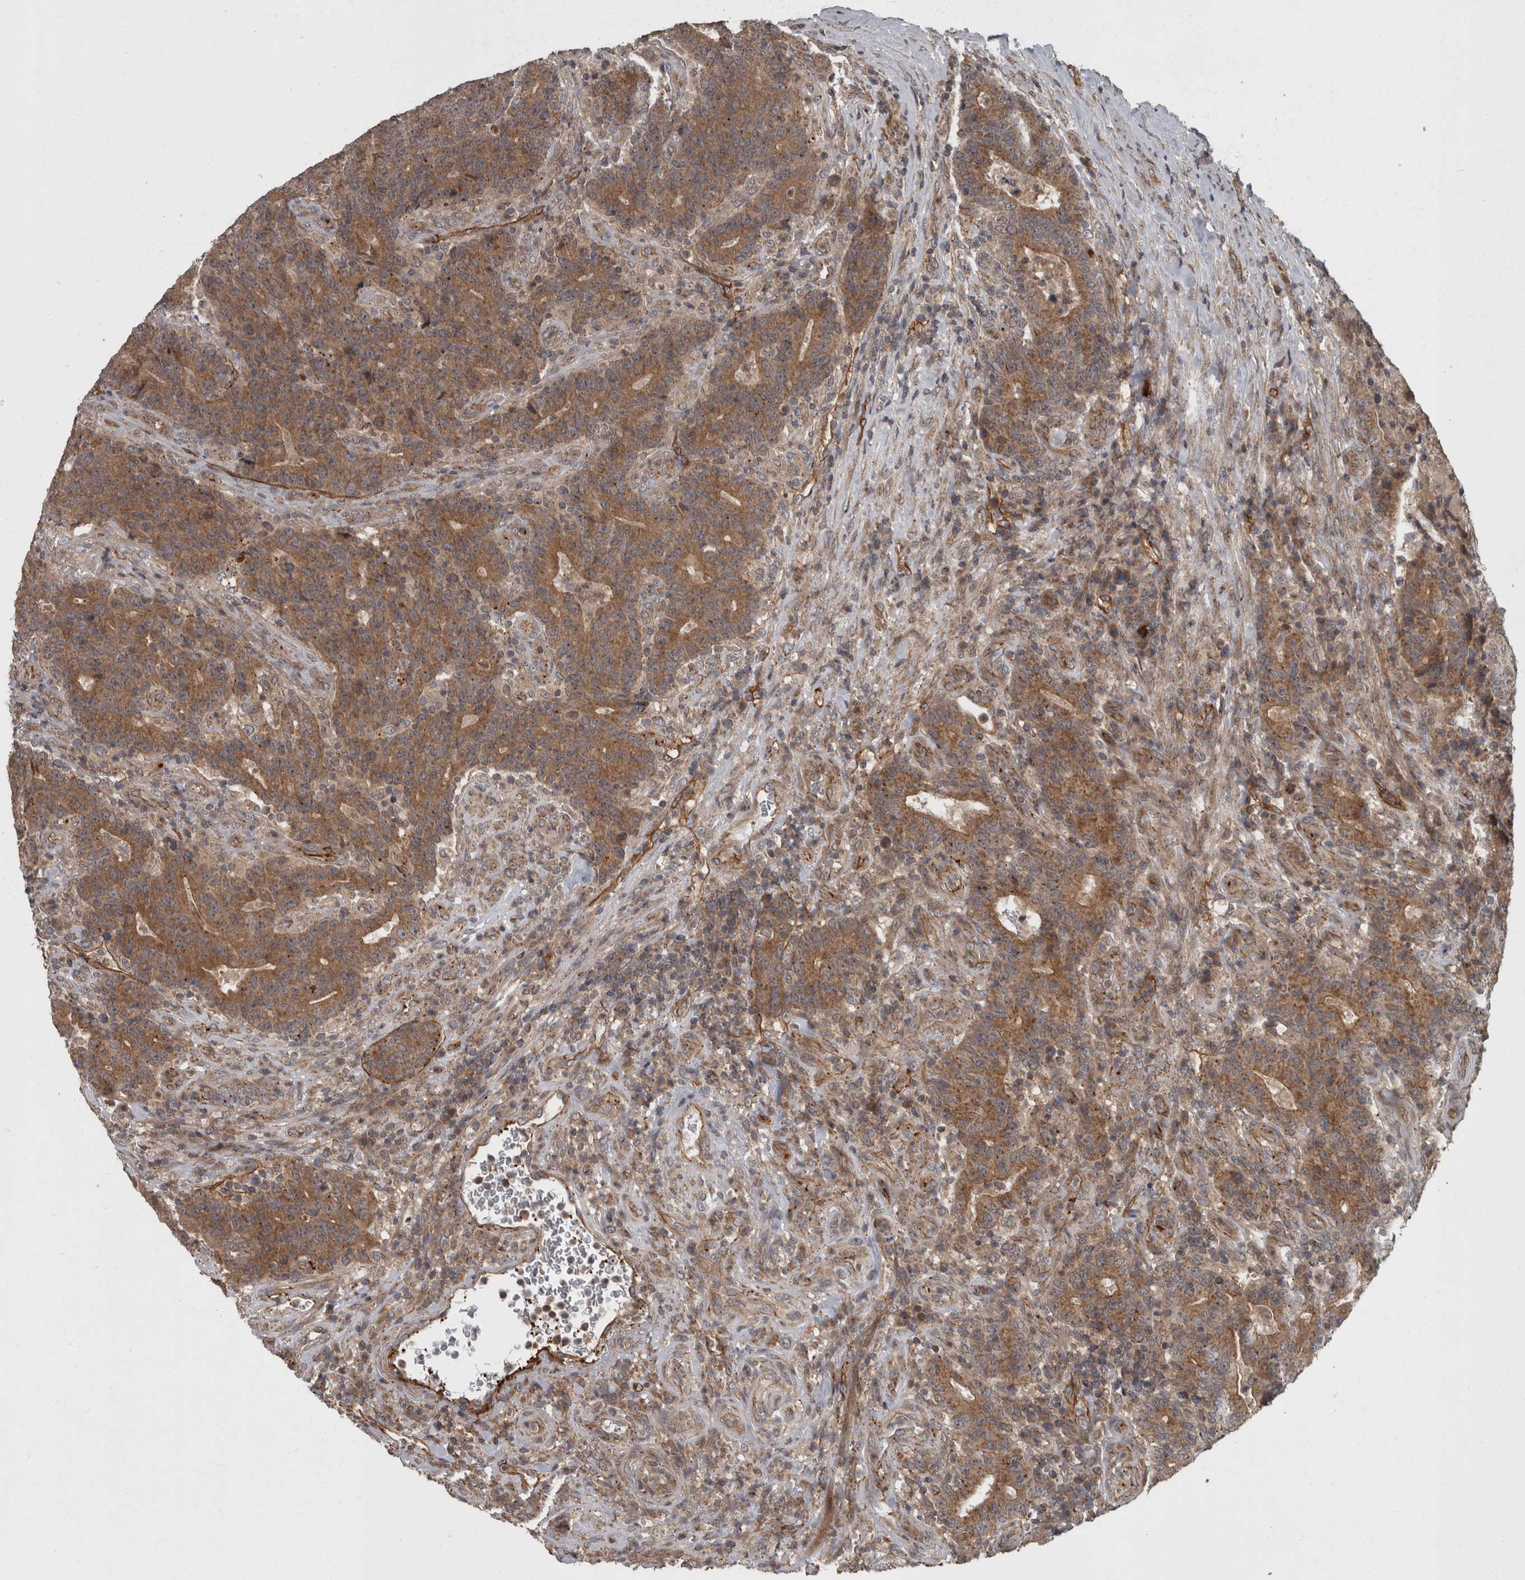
{"staining": {"intensity": "moderate", "quantity": ">75%", "location": "cytoplasmic/membranous"}, "tissue": "colorectal cancer", "cell_type": "Tumor cells", "image_type": "cancer", "snomed": [{"axis": "morphology", "description": "Normal tissue, NOS"}, {"axis": "morphology", "description": "Adenocarcinoma, NOS"}, {"axis": "topography", "description": "Colon"}], "caption": "Immunohistochemical staining of colorectal adenocarcinoma reveals moderate cytoplasmic/membranous protein expression in approximately >75% of tumor cells. (DAB (3,3'-diaminobenzidine) IHC with brightfield microscopy, high magnification).", "gene": "VEGFD", "patient": {"sex": "female", "age": 75}}